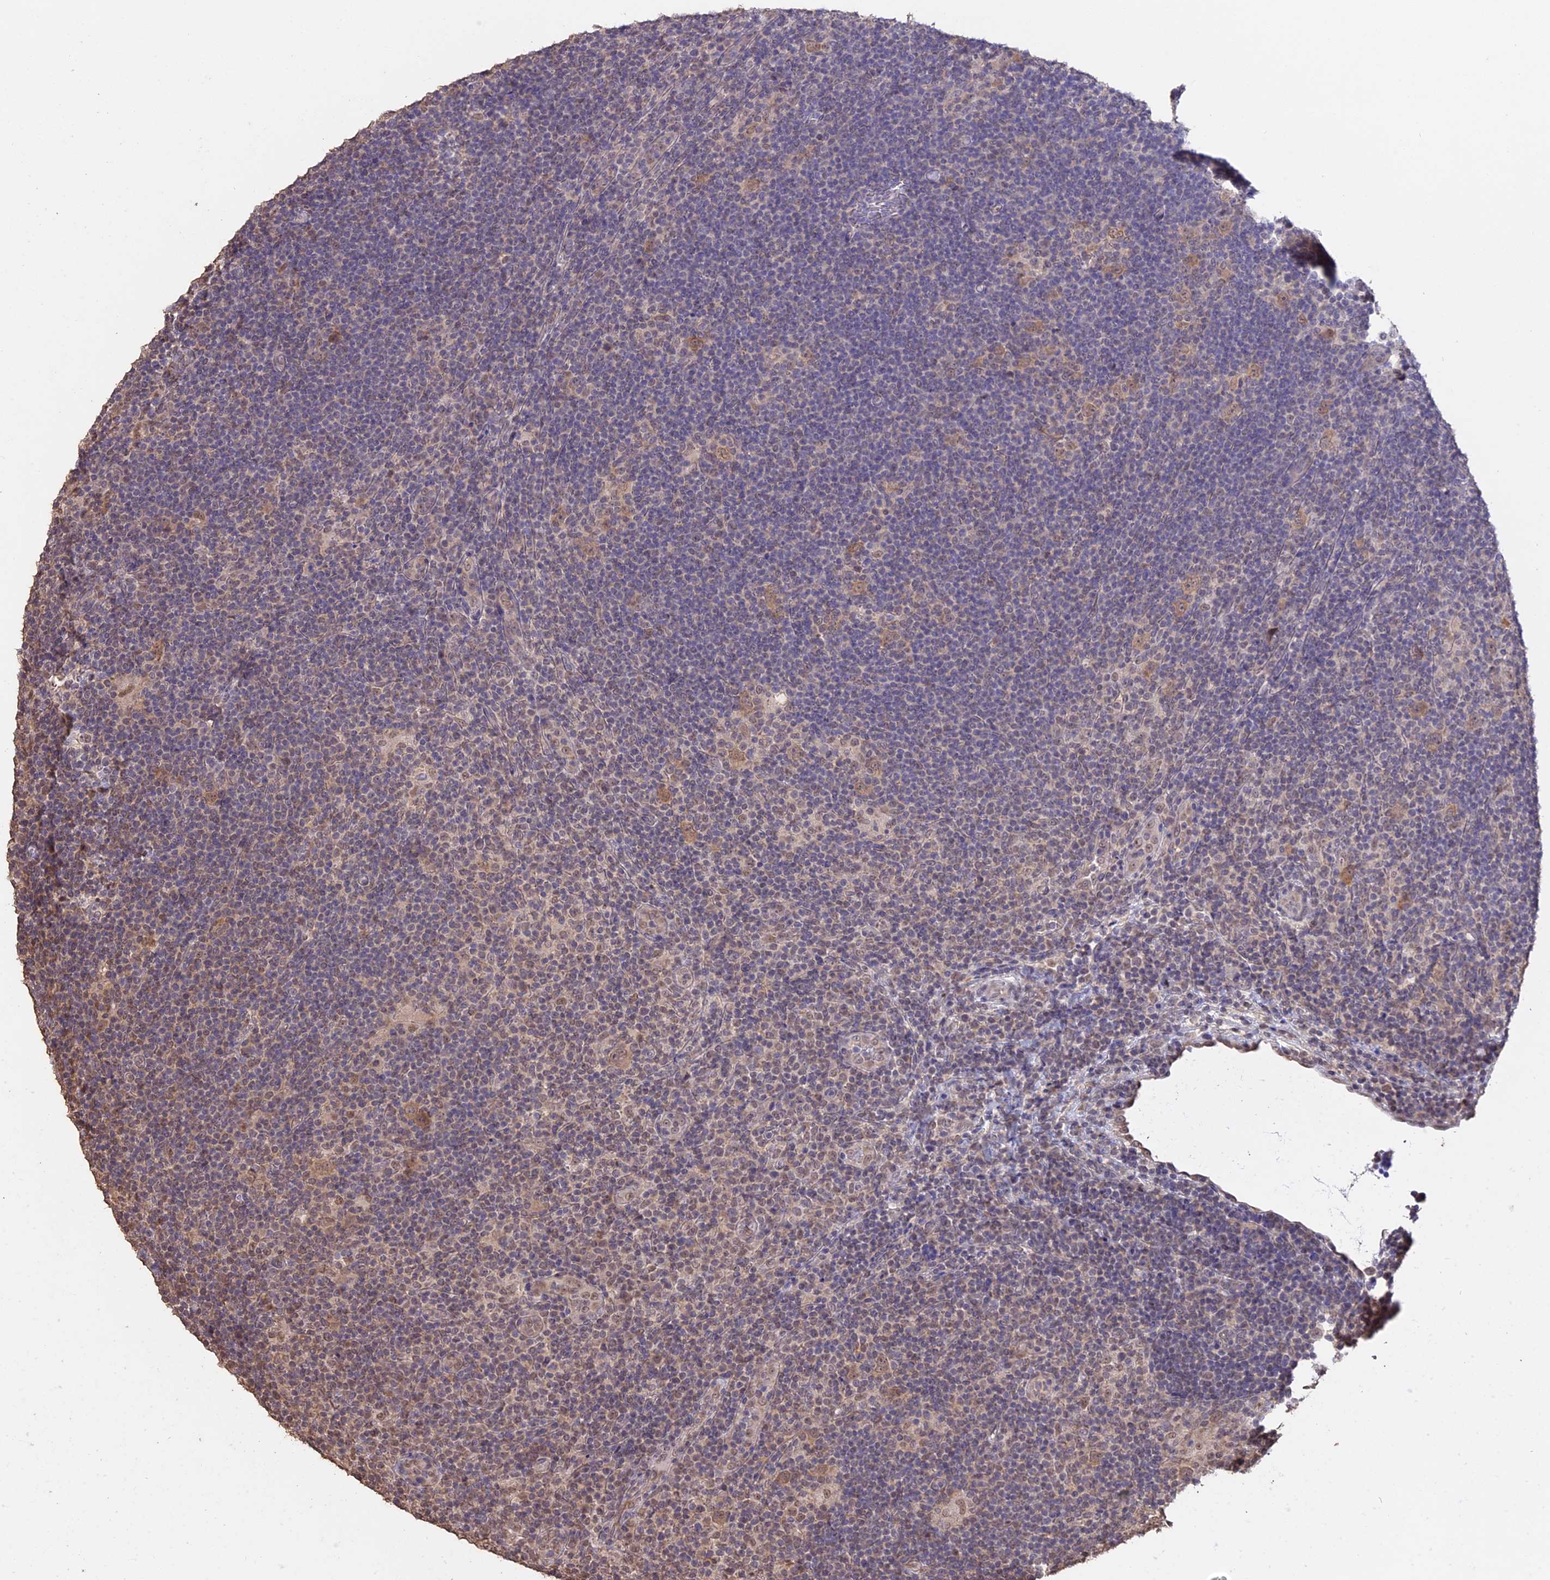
{"staining": {"intensity": "moderate", "quantity": ">75%", "location": "cytoplasmic/membranous"}, "tissue": "lymphoma", "cell_type": "Tumor cells", "image_type": "cancer", "snomed": [{"axis": "morphology", "description": "Hodgkin's disease, NOS"}, {"axis": "topography", "description": "Lymph node"}], "caption": "This is an image of IHC staining of Hodgkin's disease, which shows moderate positivity in the cytoplasmic/membranous of tumor cells.", "gene": "PSMC6", "patient": {"sex": "female", "age": 57}}